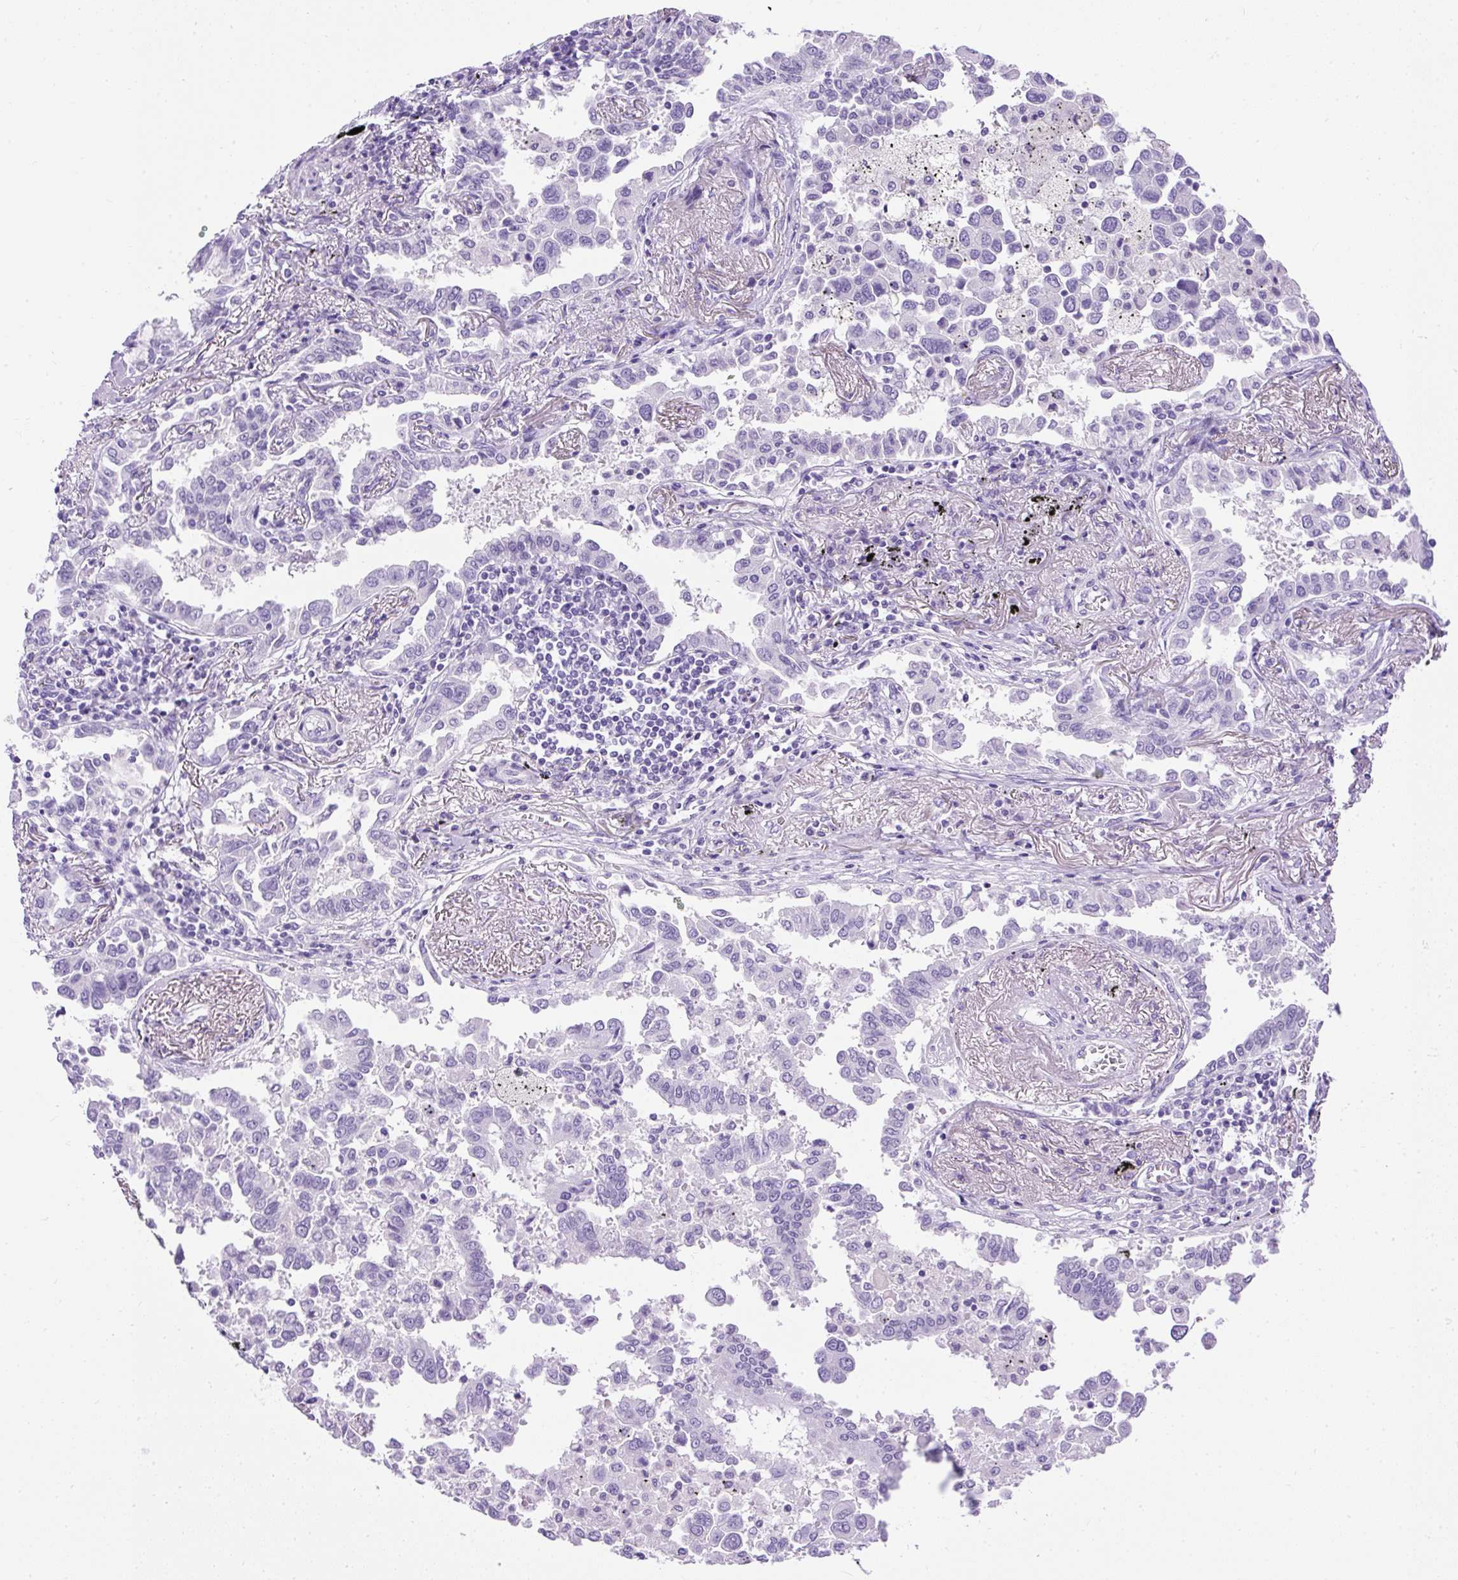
{"staining": {"intensity": "negative", "quantity": "none", "location": "none"}, "tissue": "lung cancer", "cell_type": "Tumor cells", "image_type": "cancer", "snomed": [{"axis": "morphology", "description": "Adenocarcinoma, NOS"}, {"axis": "topography", "description": "Lung"}], "caption": "Tumor cells show no significant protein positivity in lung adenocarcinoma. (Brightfield microscopy of DAB (3,3'-diaminobenzidine) immunohistochemistry (IHC) at high magnification).", "gene": "UPP1", "patient": {"sex": "male", "age": 67}}